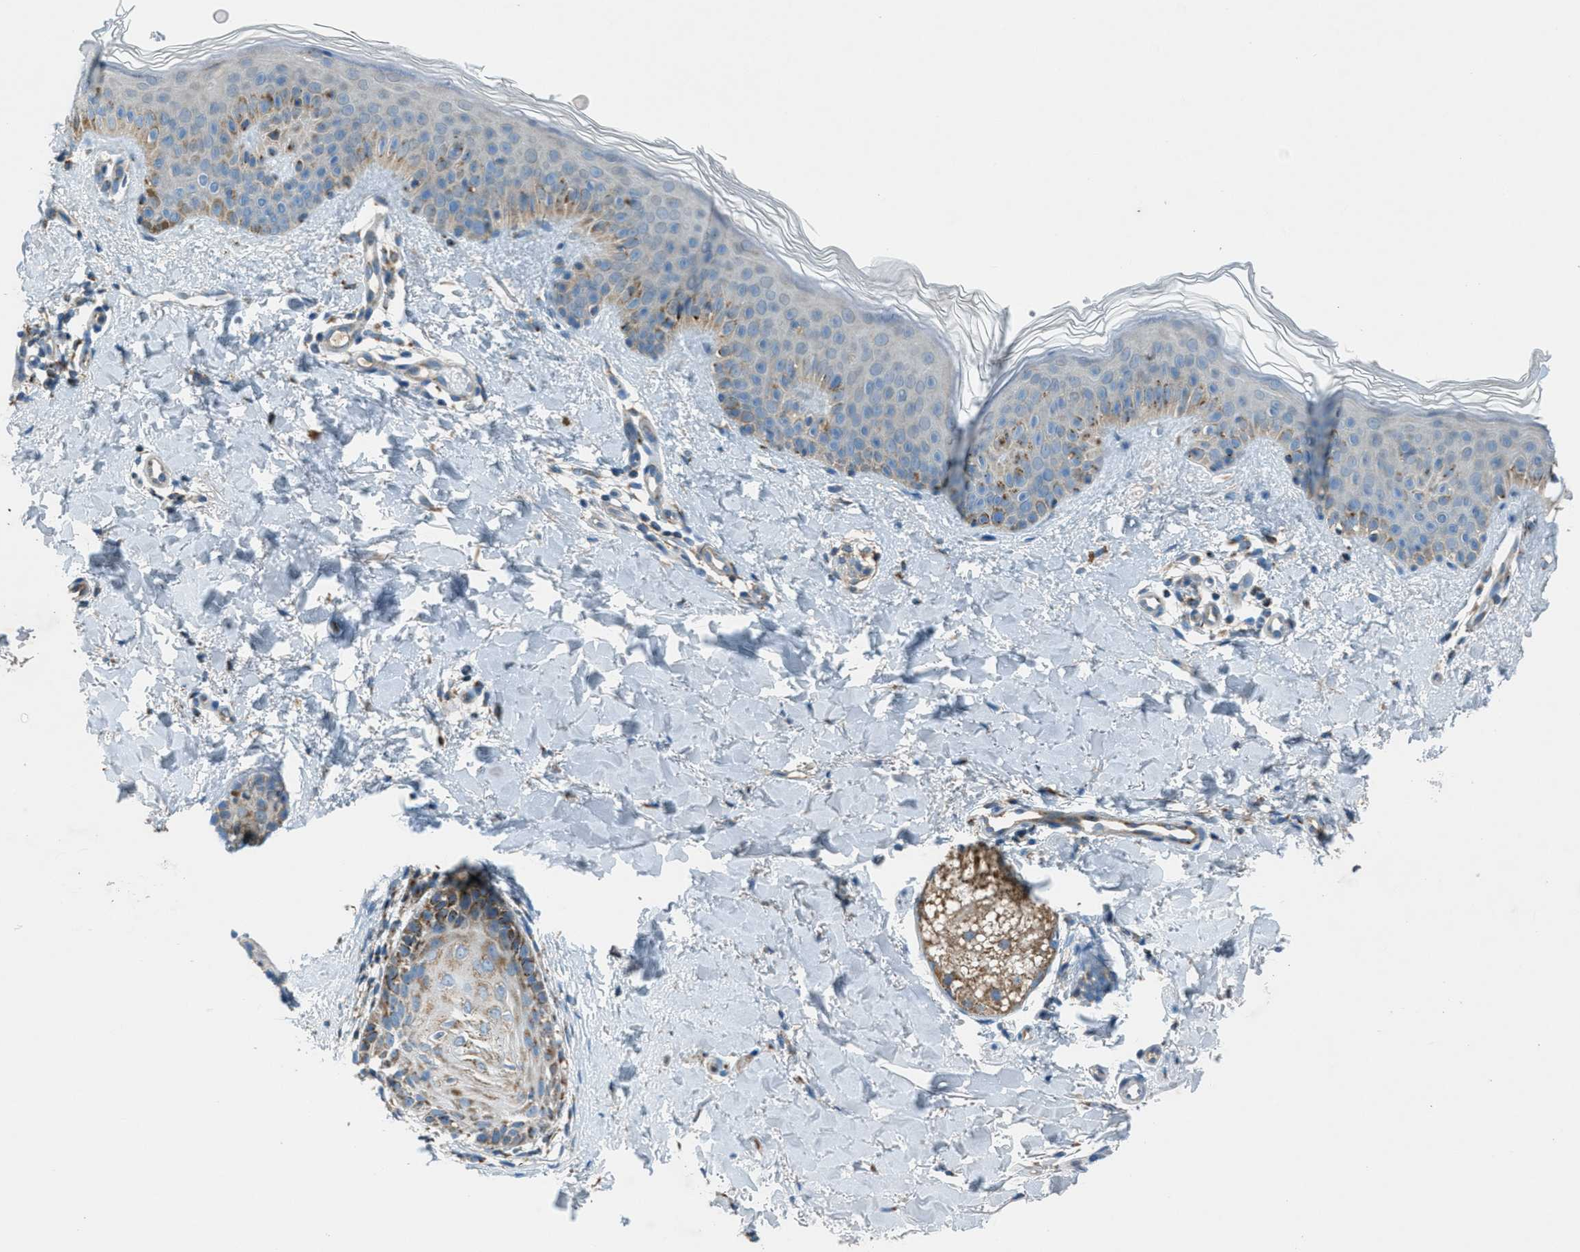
{"staining": {"intensity": "weak", "quantity": "25%-75%", "location": "cytoplasmic/membranous"}, "tissue": "skin", "cell_type": "Fibroblasts", "image_type": "normal", "snomed": [{"axis": "morphology", "description": "Normal tissue, NOS"}, {"axis": "topography", "description": "Skin"}], "caption": "Skin stained for a protein (brown) exhibits weak cytoplasmic/membranous positive staining in about 25%-75% of fibroblasts.", "gene": "BCKDK", "patient": {"sex": "male", "age": 40}}